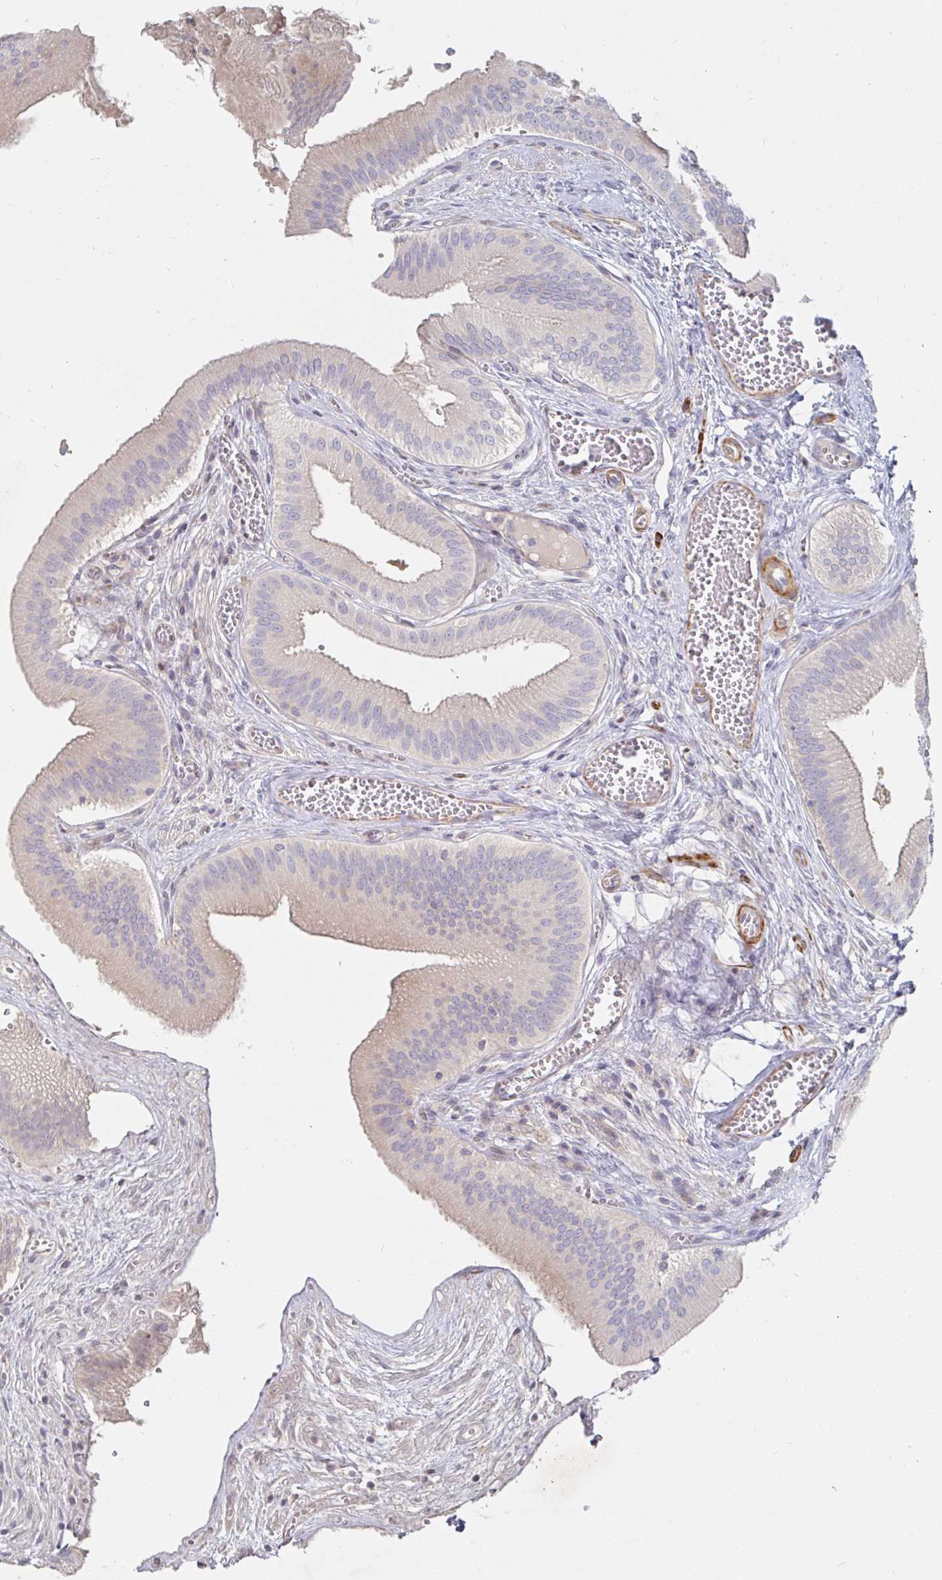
{"staining": {"intensity": "weak", "quantity": "25%-75%", "location": "cytoplasmic/membranous"}, "tissue": "gallbladder", "cell_type": "Glandular cells", "image_type": "normal", "snomed": [{"axis": "morphology", "description": "Normal tissue, NOS"}, {"axis": "topography", "description": "Gallbladder"}], "caption": "A high-resolution photomicrograph shows IHC staining of unremarkable gallbladder, which reveals weak cytoplasmic/membranous expression in about 25%-75% of glandular cells. (DAB (3,3'-diaminobenzidine) IHC with brightfield microscopy, high magnification).", "gene": "SSH2", "patient": {"sex": "male", "age": 17}}